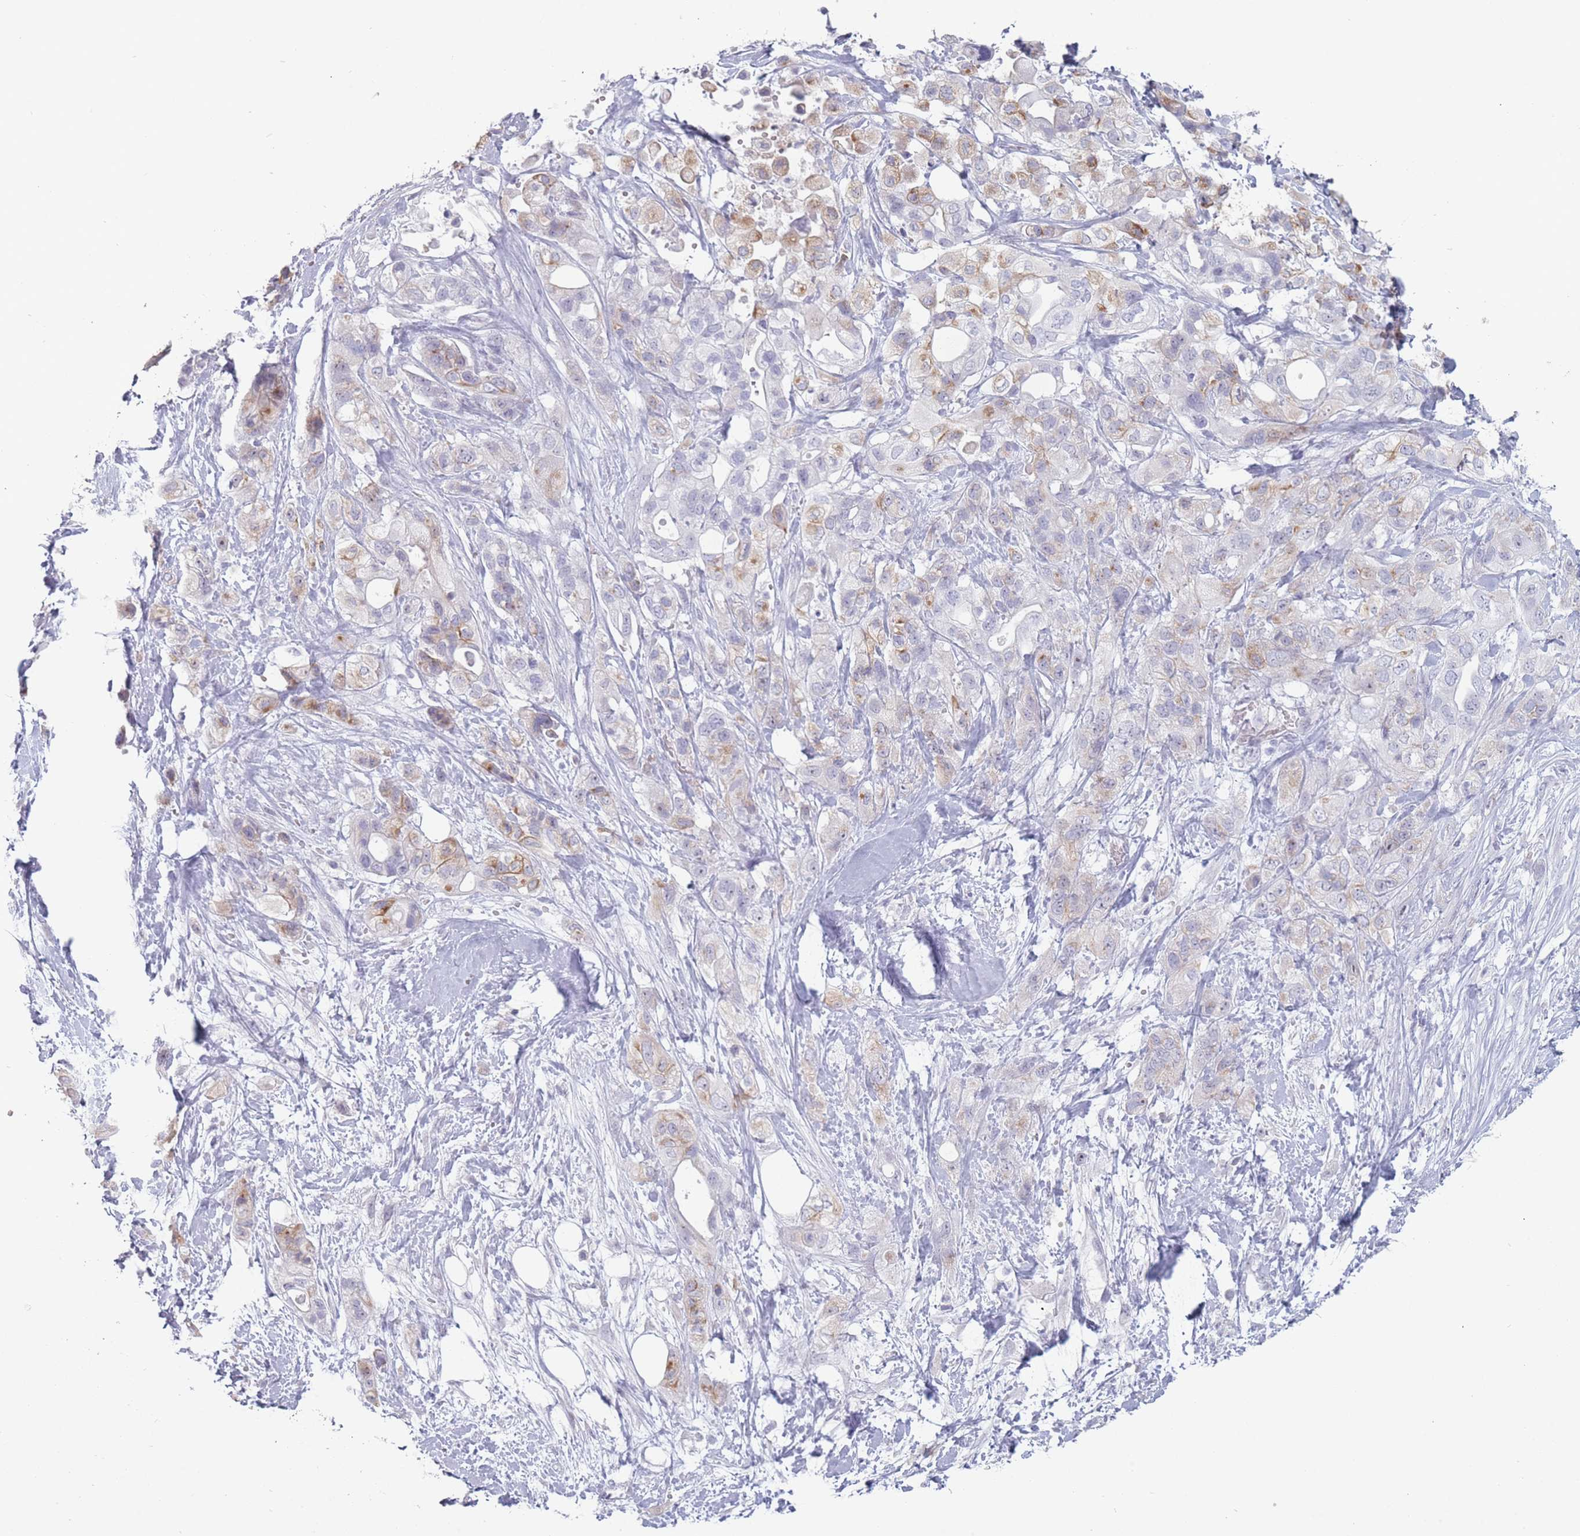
{"staining": {"intensity": "moderate", "quantity": "<25%", "location": "cytoplasmic/membranous"}, "tissue": "pancreatic cancer", "cell_type": "Tumor cells", "image_type": "cancer", "snomed": [{"axis": "morphology", "description": "Adenocarcinoma, NOS"}, {"axis": "topography", "description": "Pancreas"}], "caption": "Pancreatic cancer stained with a protein marker displays moderate staining in tumor cells.", "gene": "ROS1", "patient": {"sex": "male", "age": 44}}